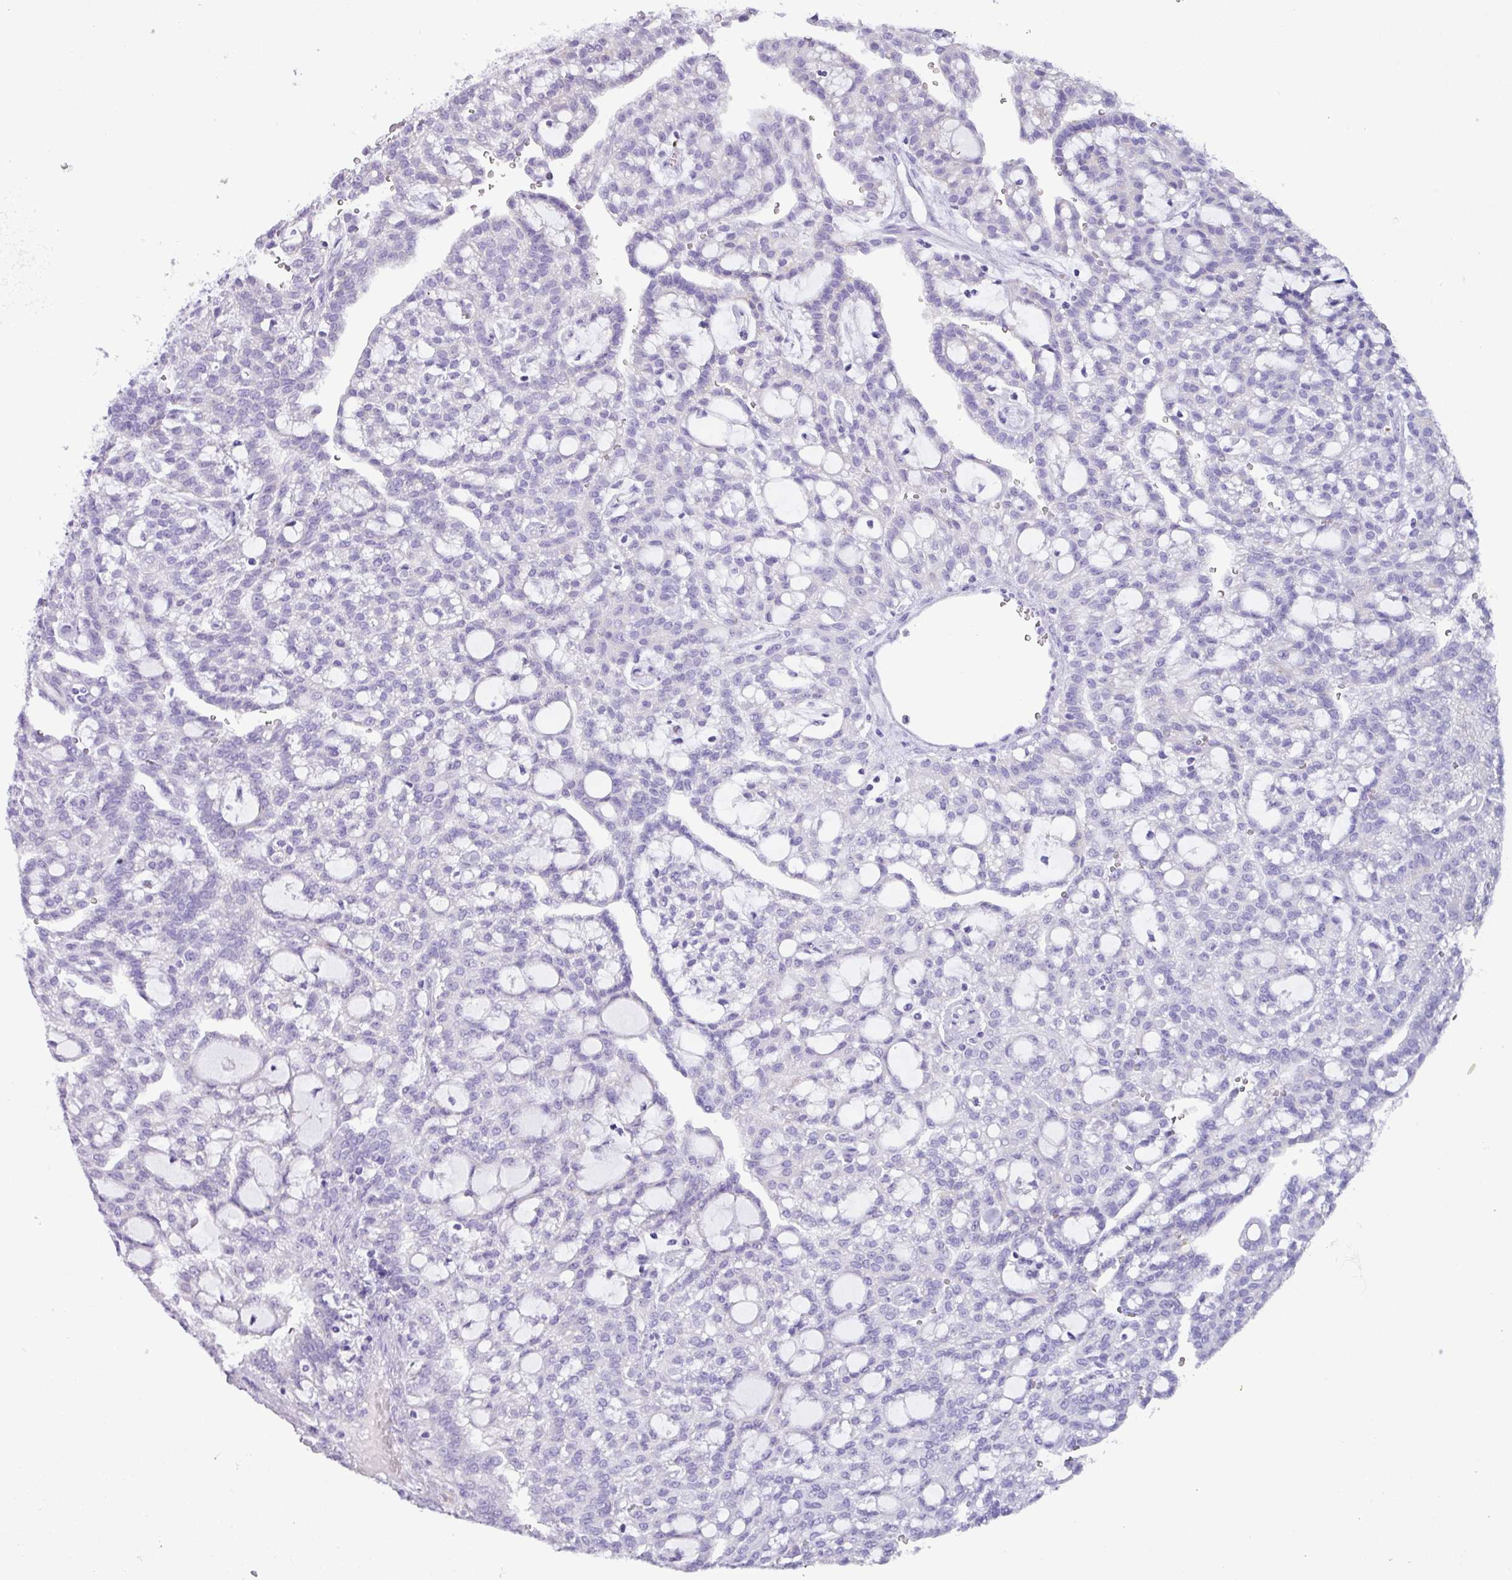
{"staining": {"intensity": "negative", "quantity": "none", "location": "none"}, "tissue": "renal cancer", "cell_type": "Tumor cells", "image_type": "cancer", "snomed": [{"axis": "morphology", "description": "Adenocarcinoma, NOS"}, {"axis": "topography", "description": "Kidney"}], "caption": "A histopathology image of renal adenocarcinoma stained for a protein demonstrates no brown staining in tumor cells.", "gene": "NCCRP1", "patient": {"sex": "male", "age": 63}}